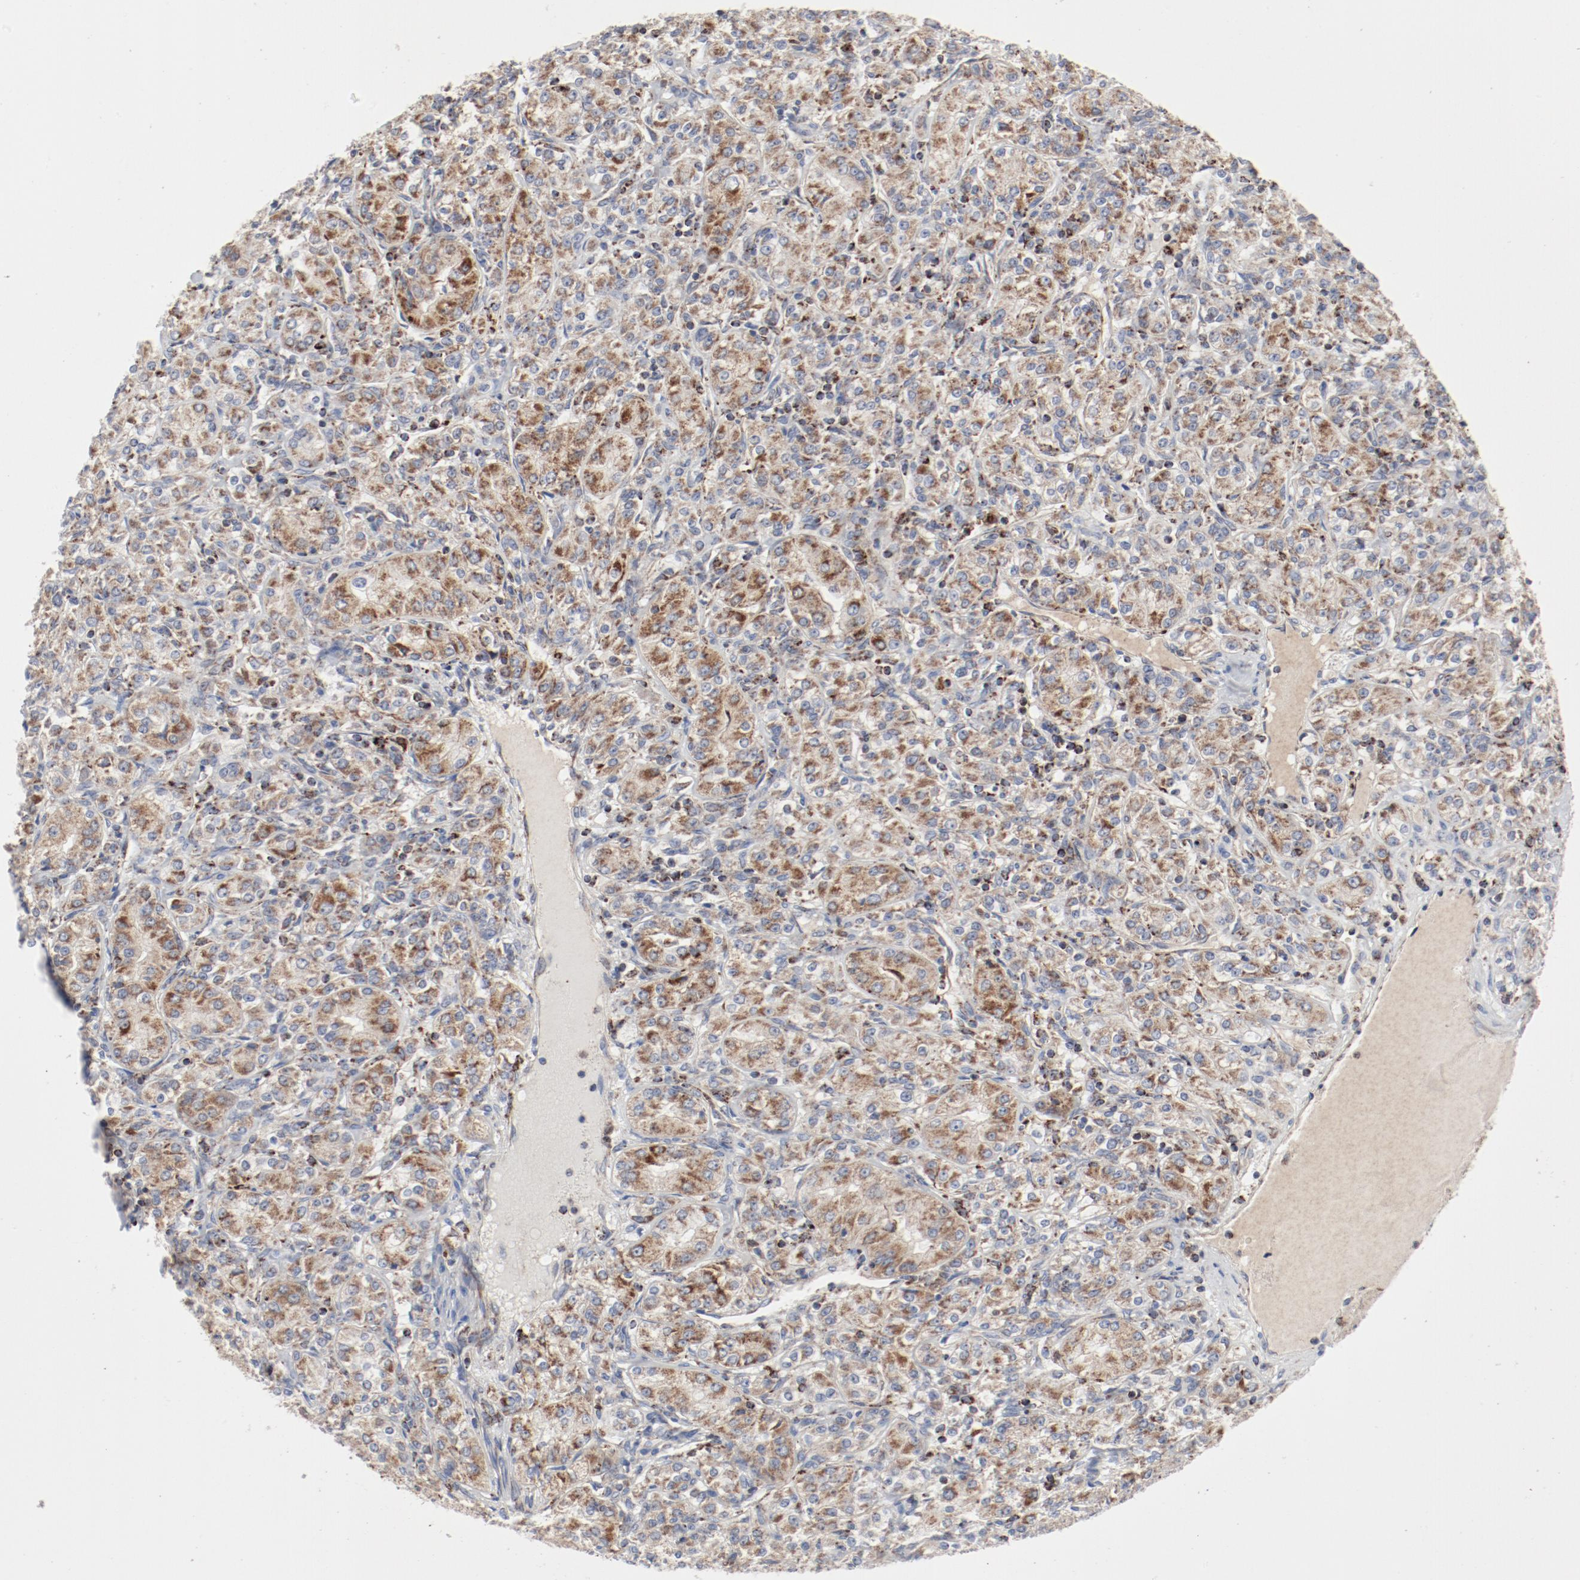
{"staining": {"intensity": "weak", "quantity": "<25%", "location": "cytoplasmic/membranous"}, "tissue": "renal cancer", "cell_type": "Tumor cells", "image_type": "cancer", "snomed": [{"axis": "morphology", "description": "Adenocarcinoma, NOS"}, {"axis": "topography", "description": "Kidney"}], "caption": "Immunohistochemistry of renal cancer shows no staining in tumor cells.", "gene": "SETD3", "patient": {"sex": "male", "age": 77}}